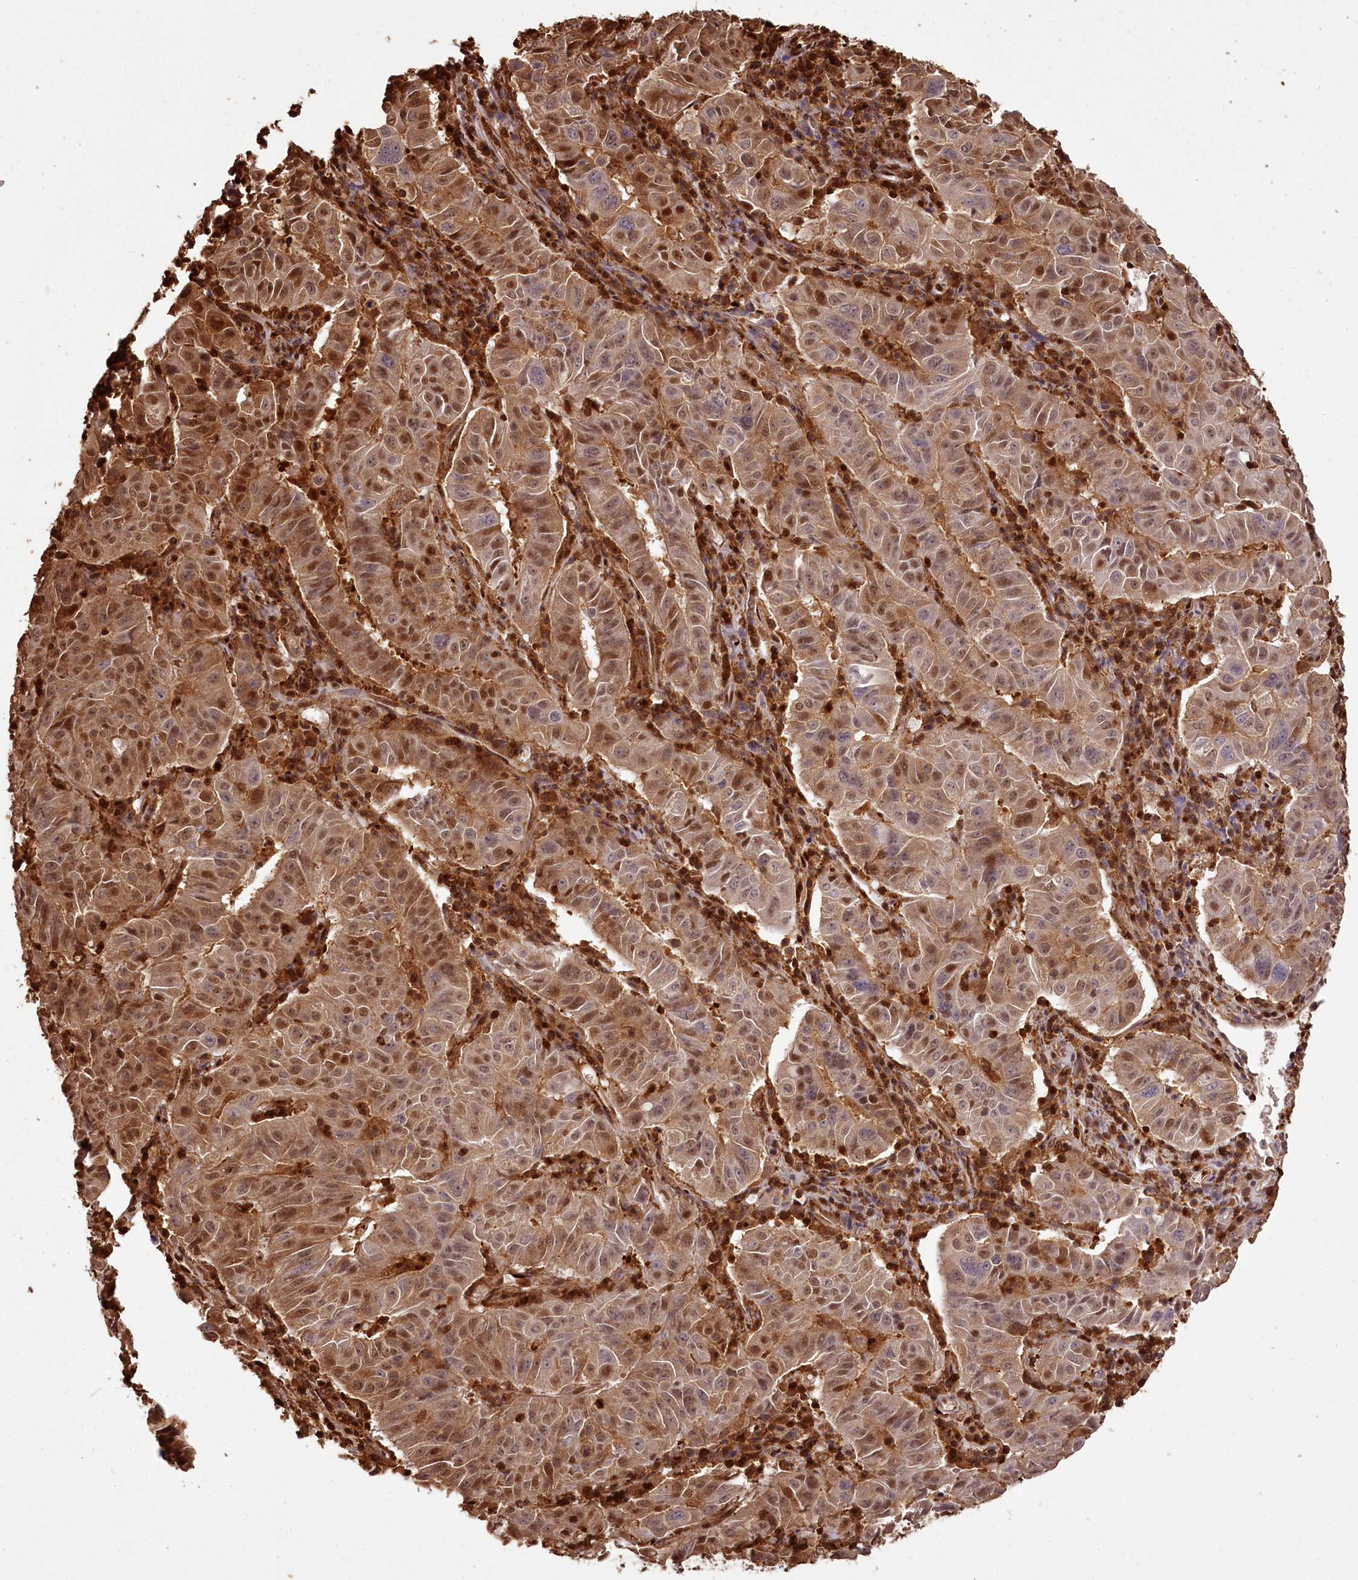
{"staining": {"intensity": "moderate", "quantity": ">75%", "location": "cytoplasmic/membranous,nuclear"}, "tissue": "pancreatic cancer", "cell_type": "Tumor cells", "image_type": "cancer", "snomed": [{"axis": "morphology", "description": "Adenocarcinoma, NOS"}, {"axis": "topography", "description": "Pancreas"}], "caption": "Human adenocarcinoma (pancreatic) stained with a protein marker reveals moderate staining in tumor cells.", "gene": "NPRL2", "patient": {"sex": "male", "age": 63}}